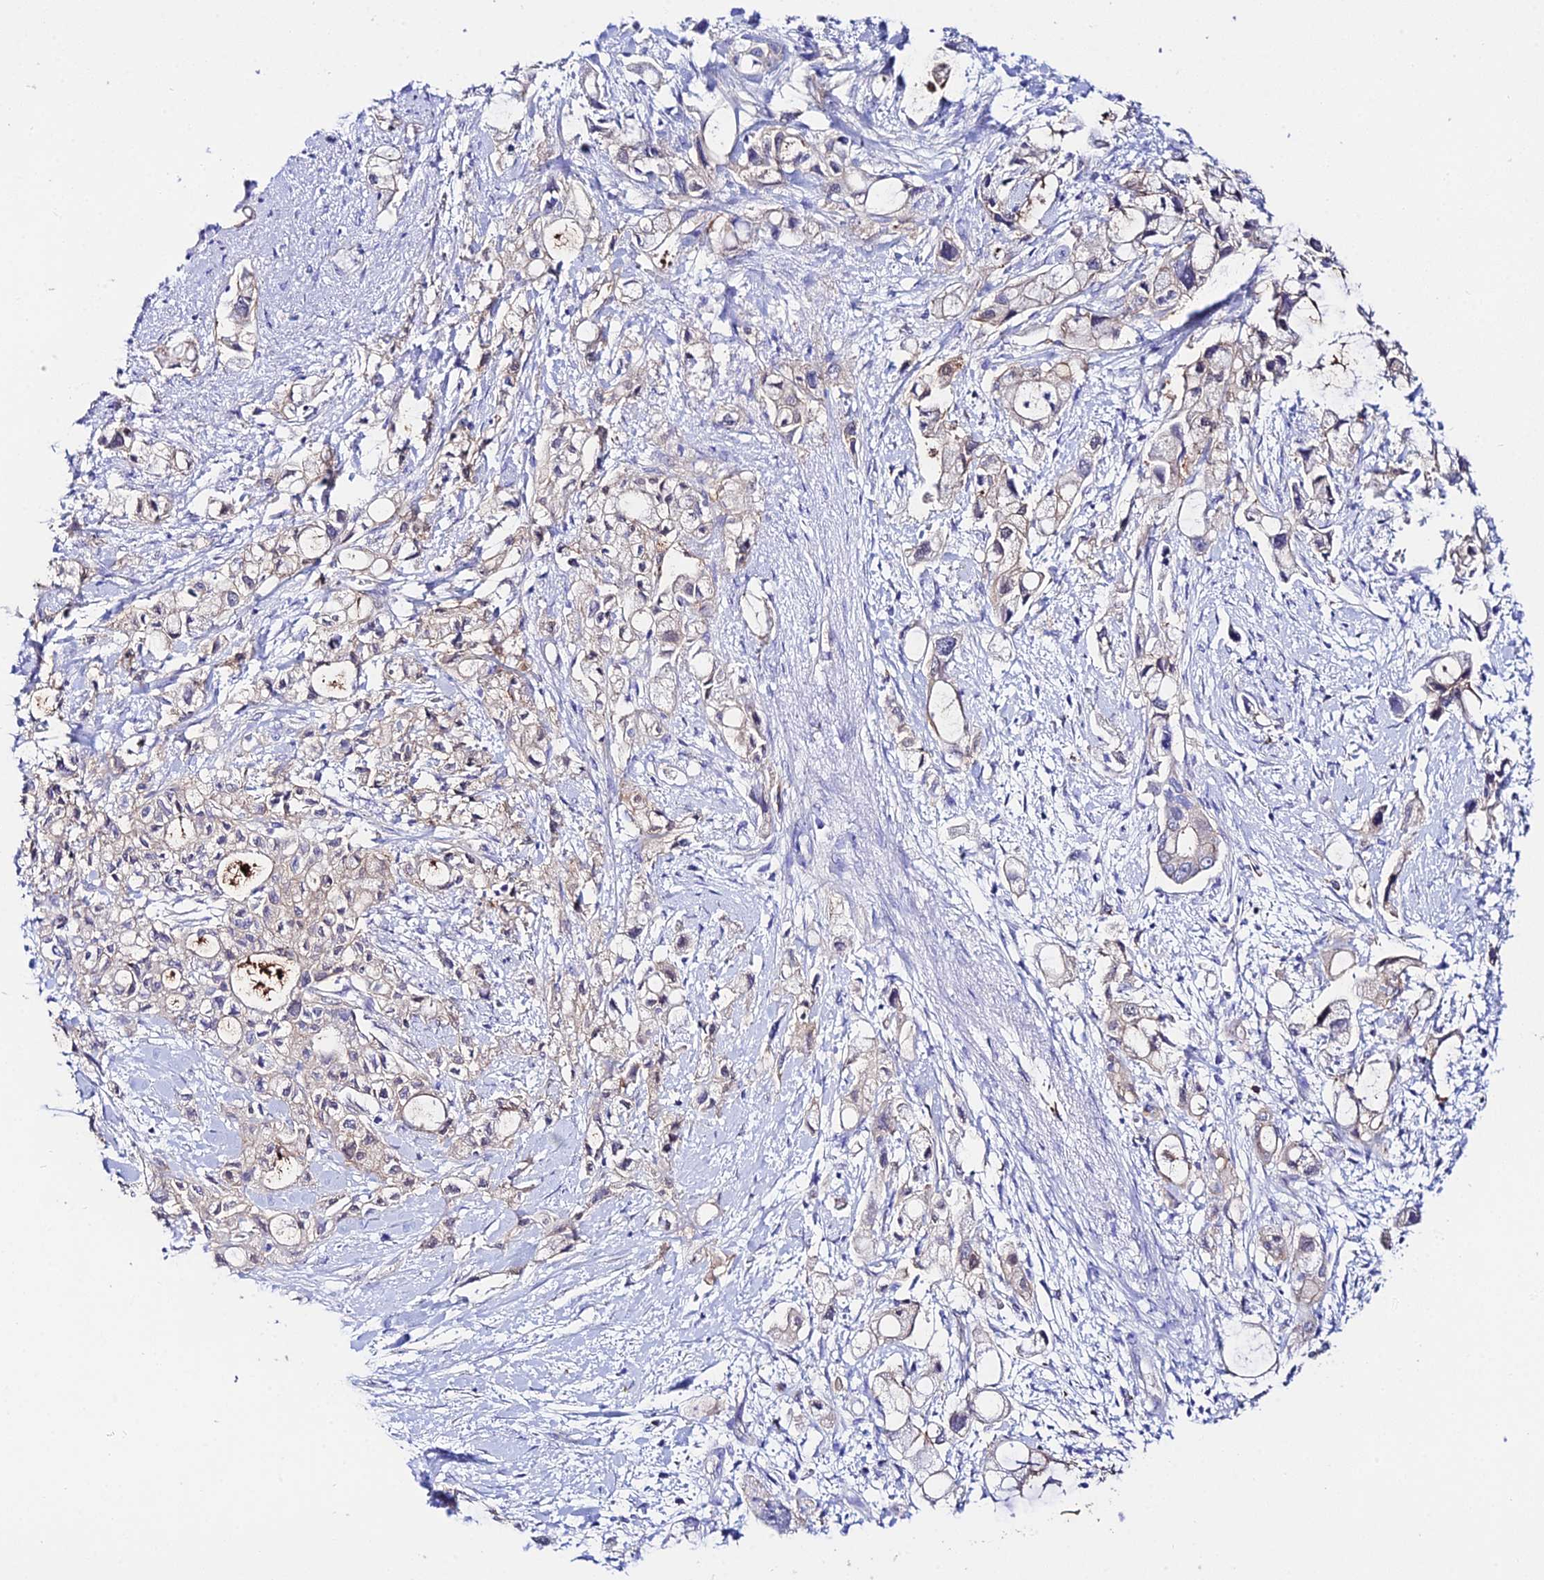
{"staining": {"intensity": "negative", "quantity": "none", "location": "none"}, "tissue": "pancreatic cancer", "cell_type": "Tumor cells", "image_type": "cancer", "snomed": [{"axis": "morphology", "description": "Adenocarcinoma, NOS"}, {"axis": "topography", "description": "Pancreas"}], "caption": "Micrograph shows no significant protein expression in tumor cells of pancreatic adenocarcinoma.", "gene": "S100A16", "patient": {"sex": "female", "age": 56}}